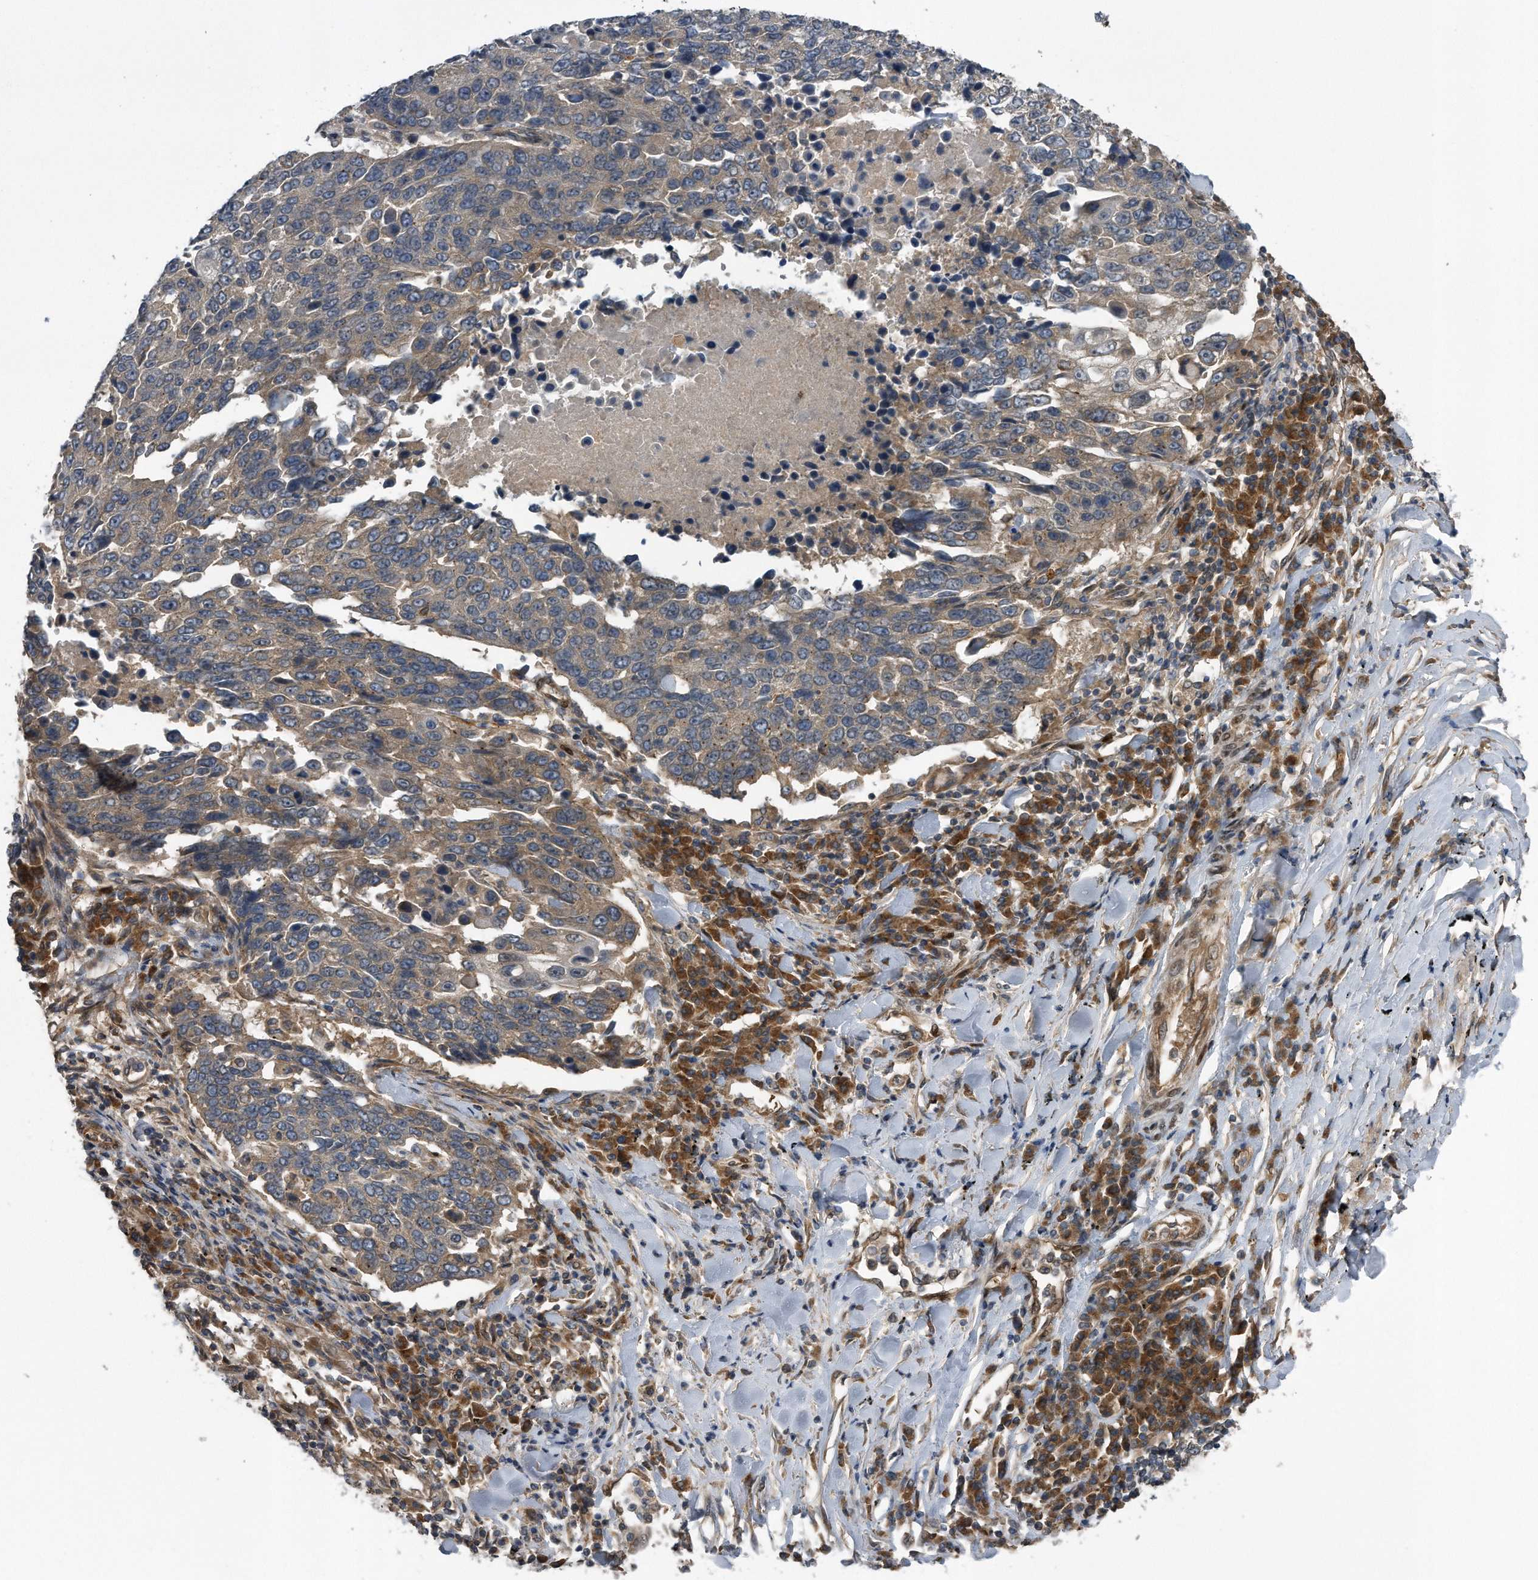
{"staining": {"intensity": "weak", "quantity": ">75%", "location": "cytoplasmic/membranous"}, "tissue": "lung cancer", "cell_type": "Tumor cells", "image_type": "cancer", "snomed": [{"axis": "morphology", "description": "Squamous cell carcinoma, NOS"}, {"axis": "topography", "description": "Lung"}], "caption": "Protein expression analysis of human squamous cell carcinoma (lung) reveals weak cytoplasmic/membranous staining in approximately >75% of tumor cells. (DAB (3,3'-diaminobenzidine) = brown stain, brightfield microscopy at high magnification).", "gene": "ZNF79", "patient": {"sex": "male", "age": 66}}